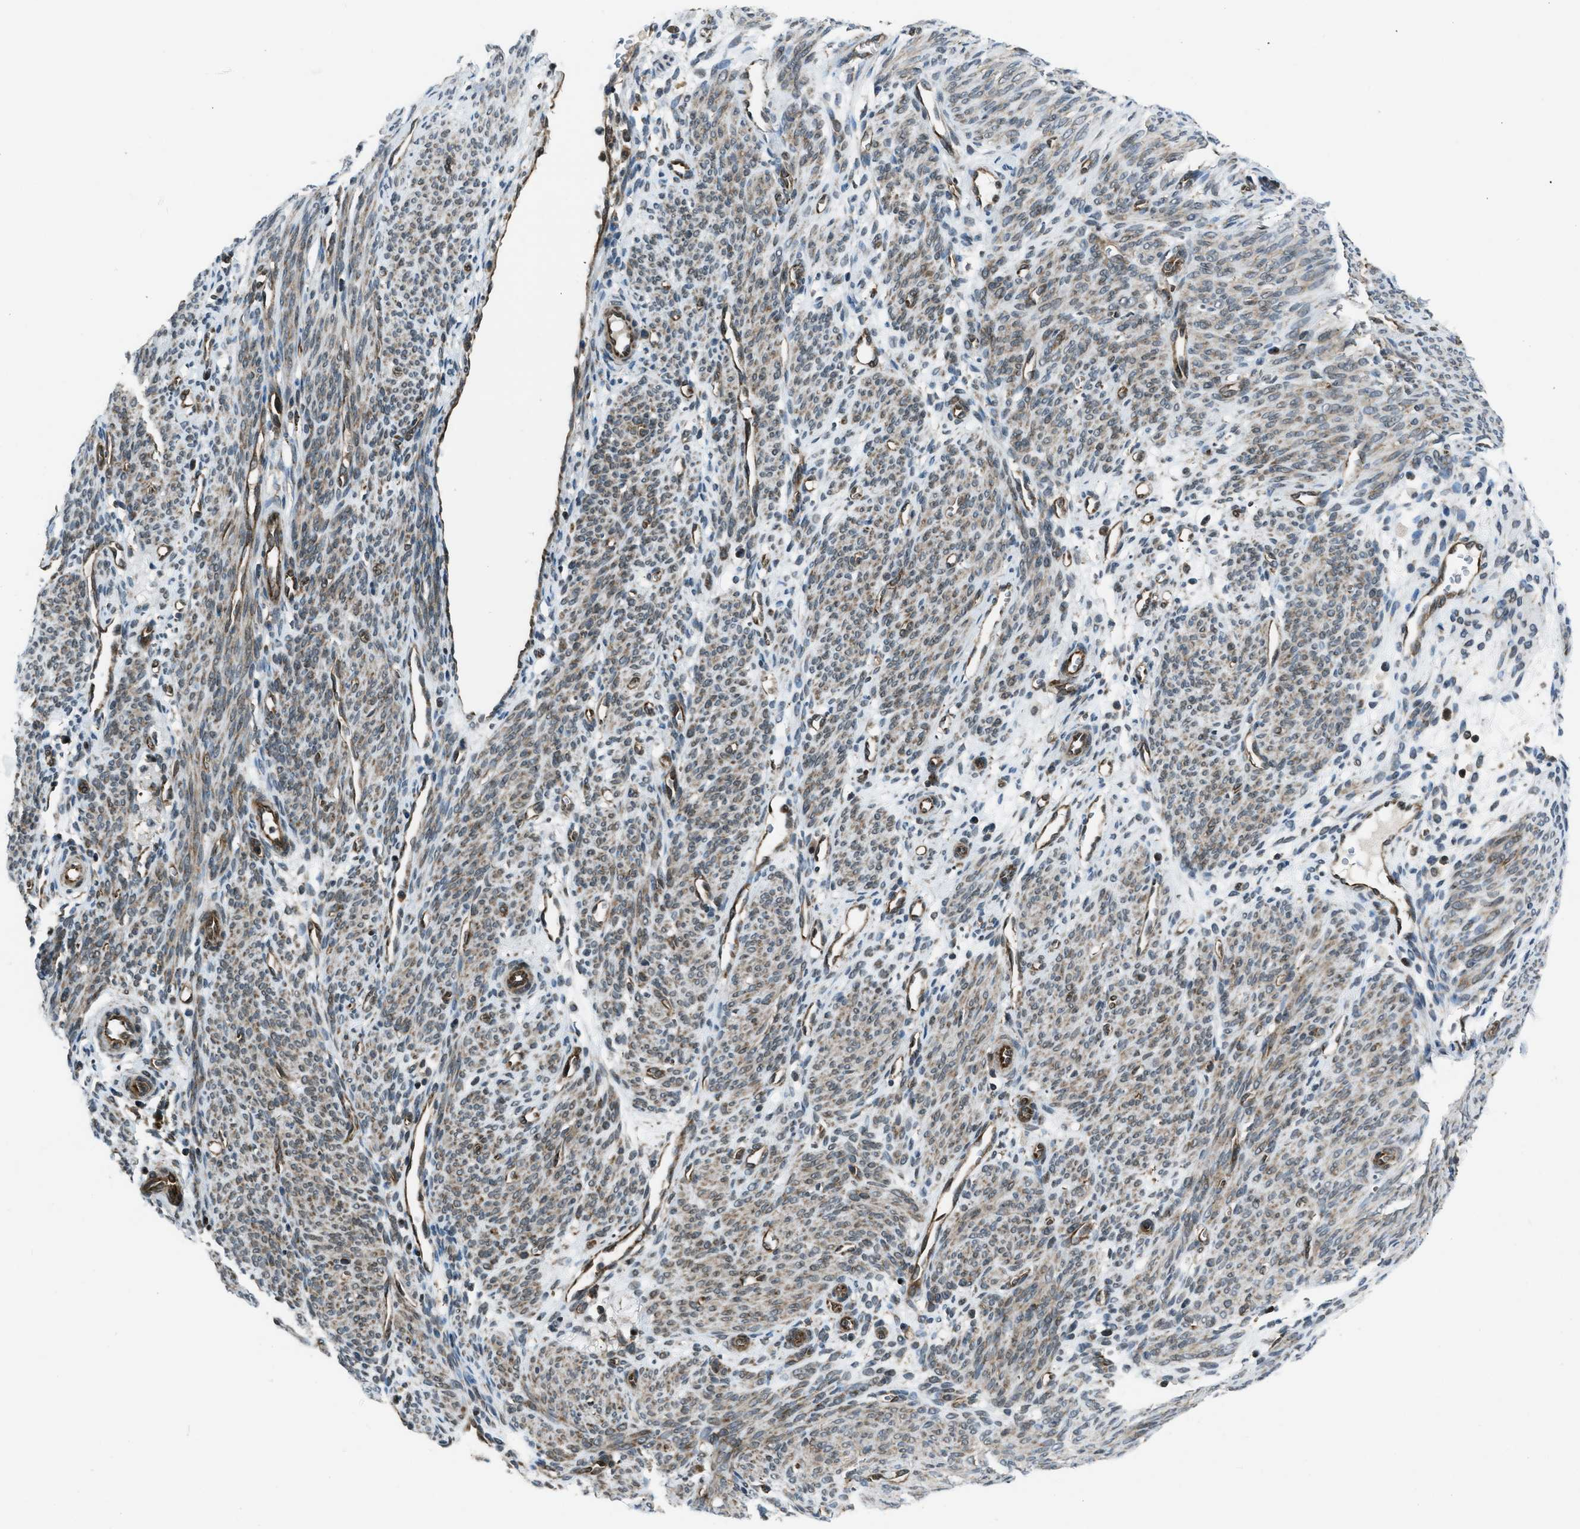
{"staining": {"intensity": "weak", "quantity": "25%-75%", "location": "cytoplasmic/membranous"}, "tissue": "endometrium", "cell_type": "Cells in endometrial stroma", "image_type": "normal", "snomed": [{"axis": "morphology", "description": "Normal tissue, NOS"}, {"axis": "morphology", "description": "Adenocarcinoma, NOS"}, {"axis": "topography", "description": "Endometrium"}, {"axis": "topography", "description": "Ovary"}], "caption": "Benign endometrium reveals weak cytoplasmic/membranous expression in about 25%-75% of cells in endometrial stroma (DAB = brown stain, brightfield microscopy at high magnification)..", "gene": "ASAP2", "patient": {"sex": "female", "age": 68}}